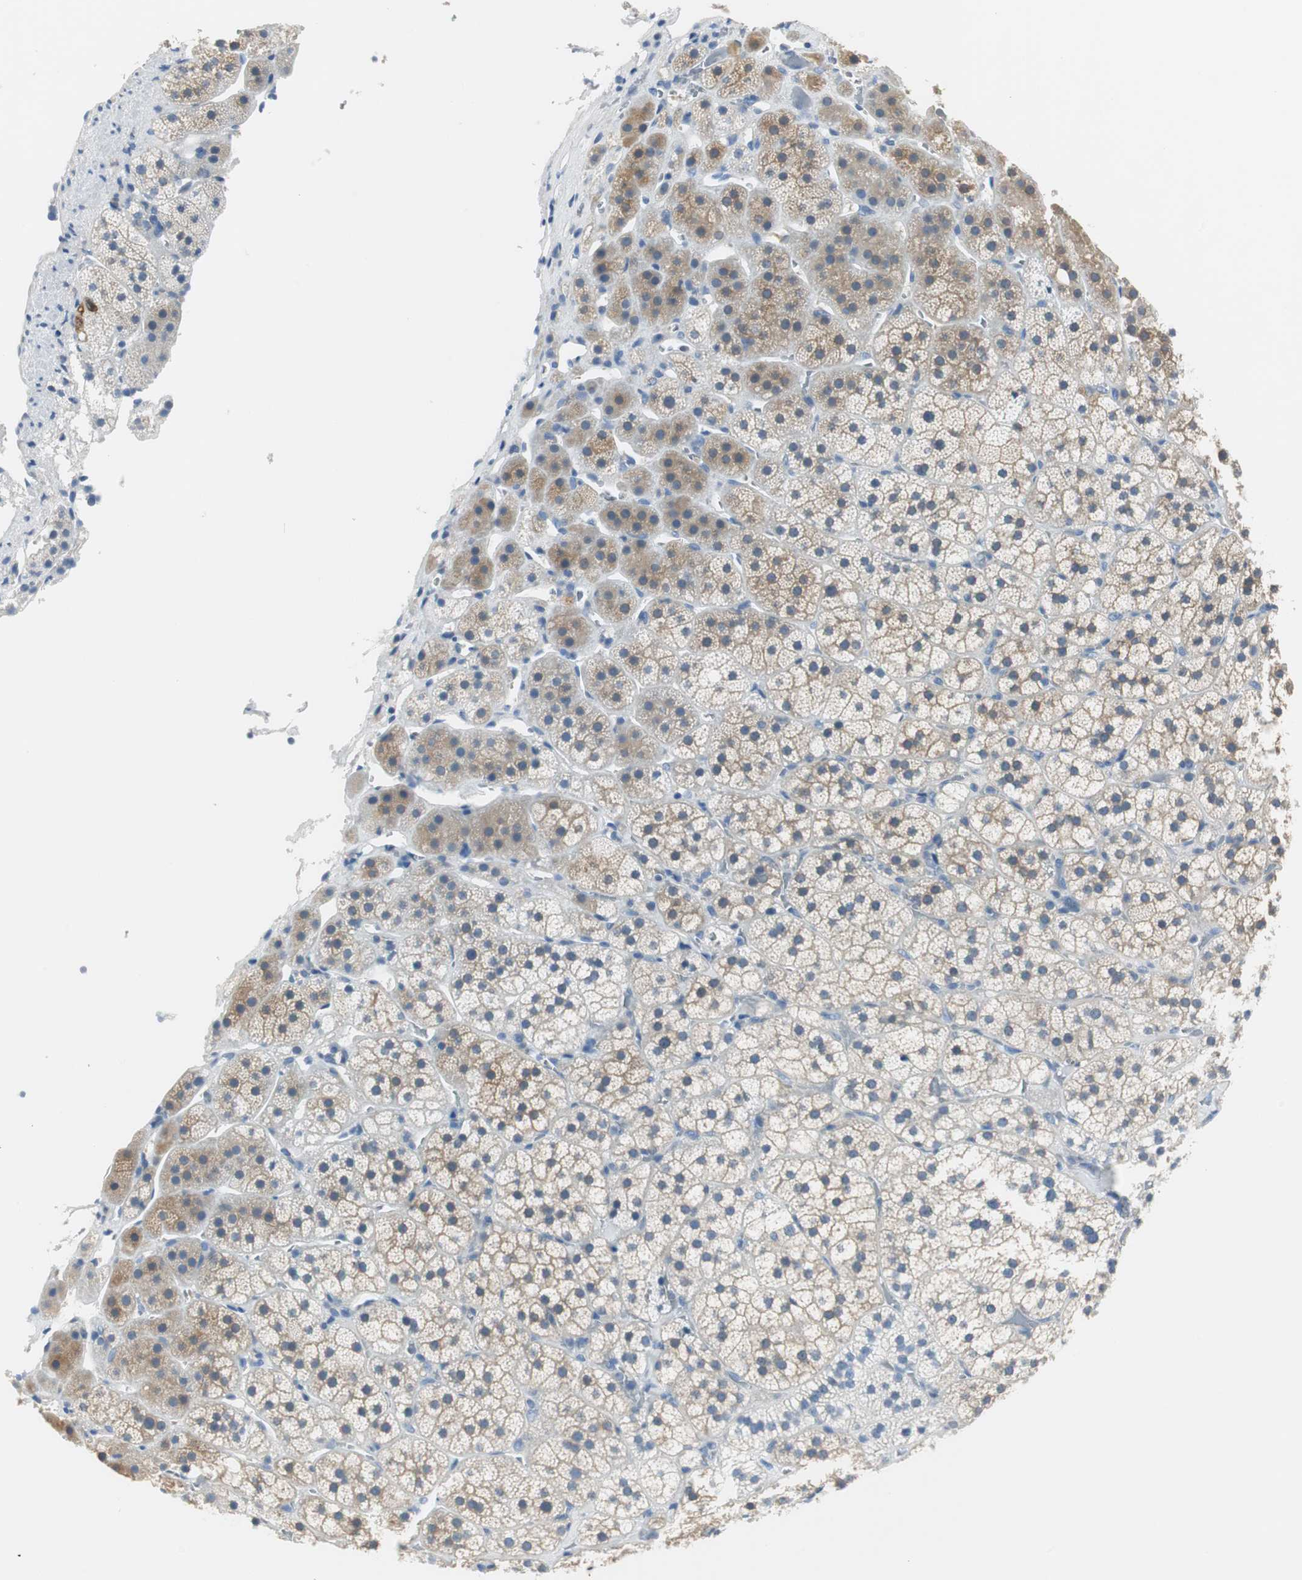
{"staining": {"intensity": "moderate", "quantity": "<25%", "location": "cytoplasmic/membranous"}, "tissue": "adrenal gland", "cell_type": "Glandular cells", "image_type": "normal", "snomed": [{"axis": "morphology", "description": "Normal tissue, NOS"}, {"axis": "topography", "description": "Adrenal gland"}], "caption": "Brown immunohistochemical staining in normal adrenal gland displays moderate cytoplasmic/membranous expression in about <25% of glandular cells.", "gene": "FBP1", "patient": {"sex": "female", "age": 44}}